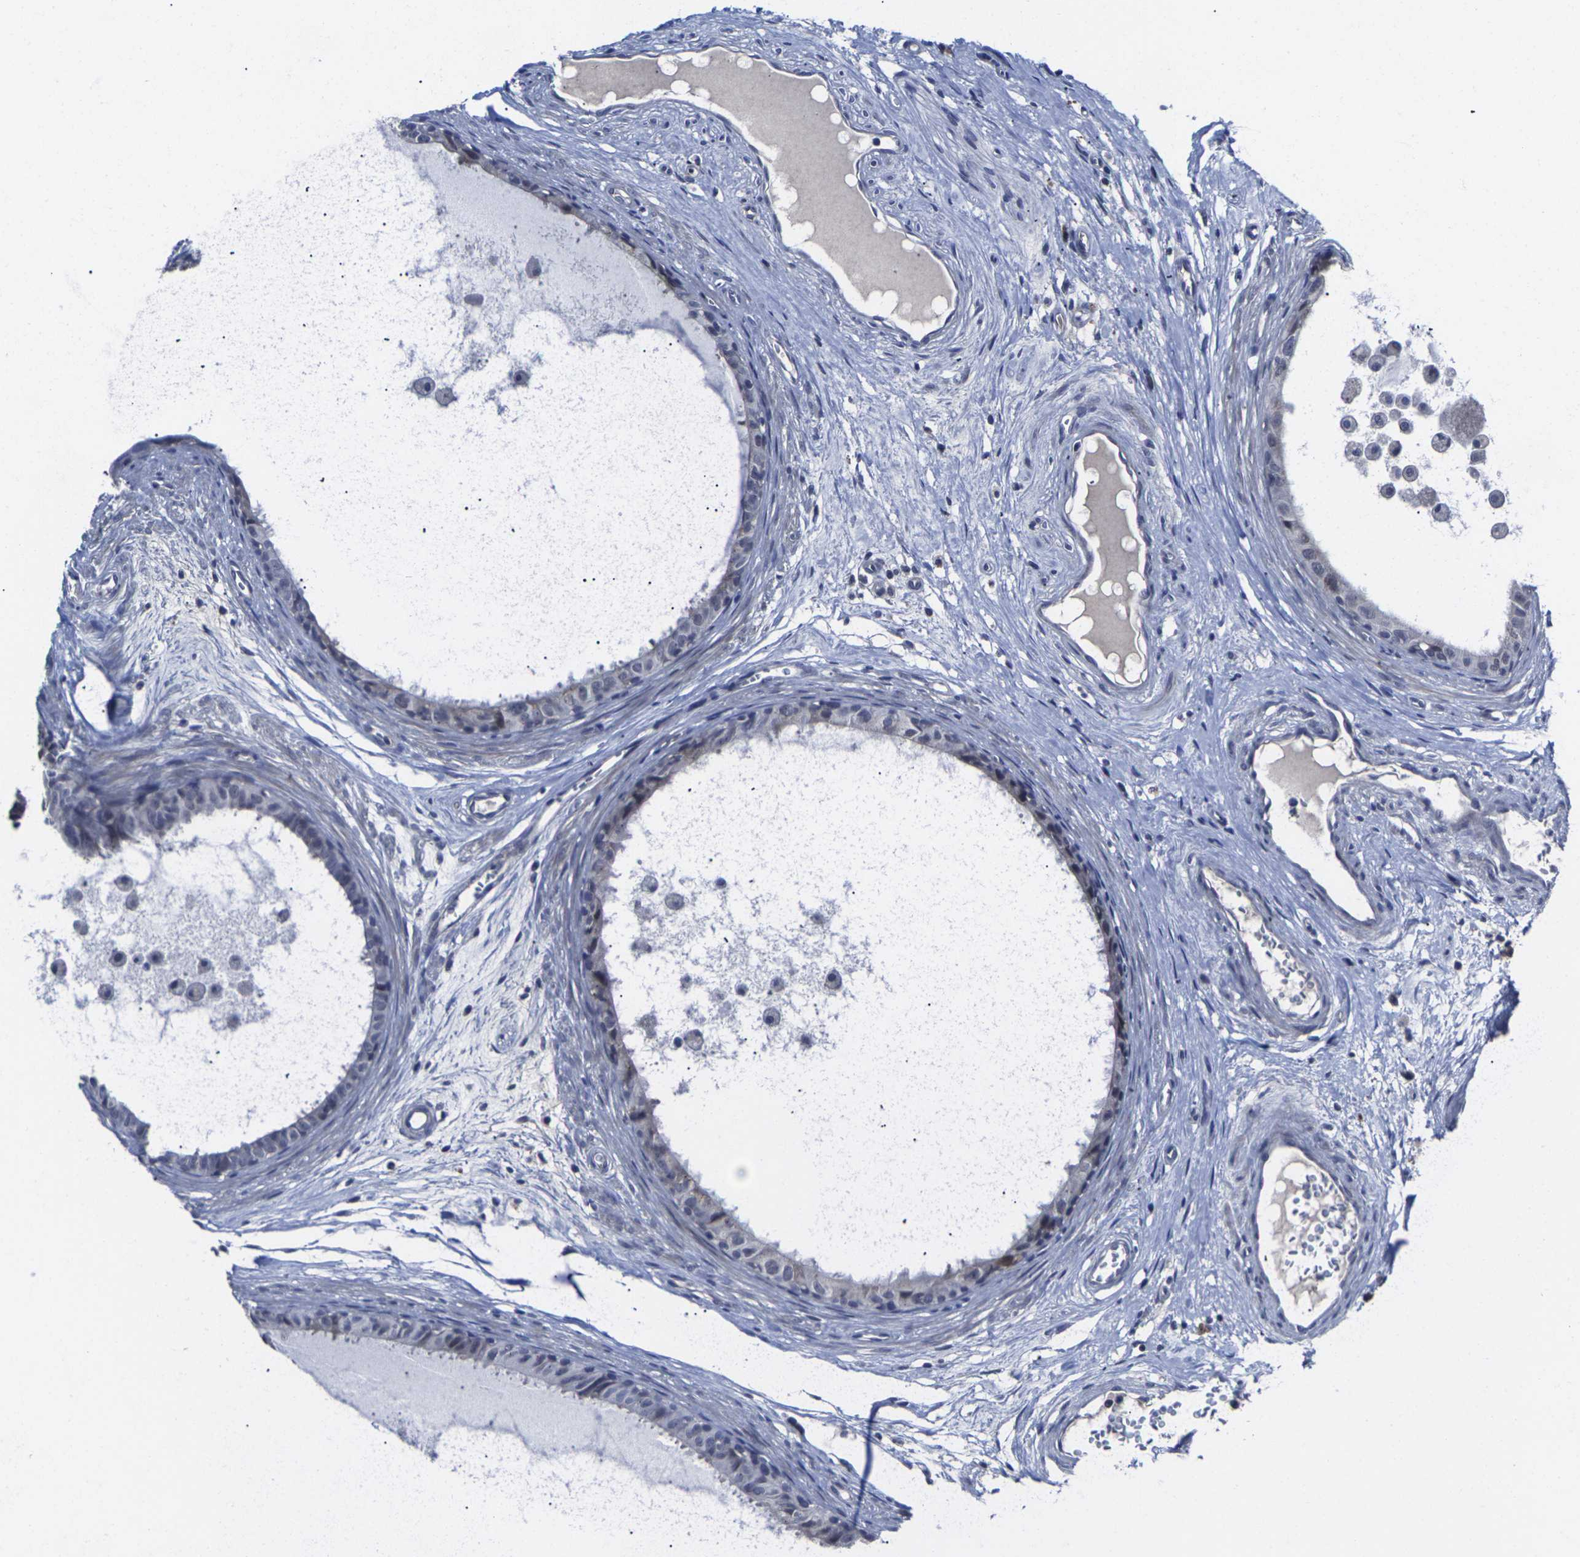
{"staining": {"intensity": "negative", "quantity": "none", "location": "none"}, "tissue": "epididymis", "cell_type": "Glandular cells", "image_type": "normal", "snomed": [{"axis": "morphology", "description": "Normal tissue, NOS"}, {"axis": "morphology", "description": "Inflammation, NOS"}, {"axis": "topography", "description": "Epididymis"}], "caption": "IHC micrograph of normal epididymis stained for a protein (brown), which displays no staining in glandular cells.", "gene": "MSANTD4", "patient": {"sex": "male", "age": 85}}